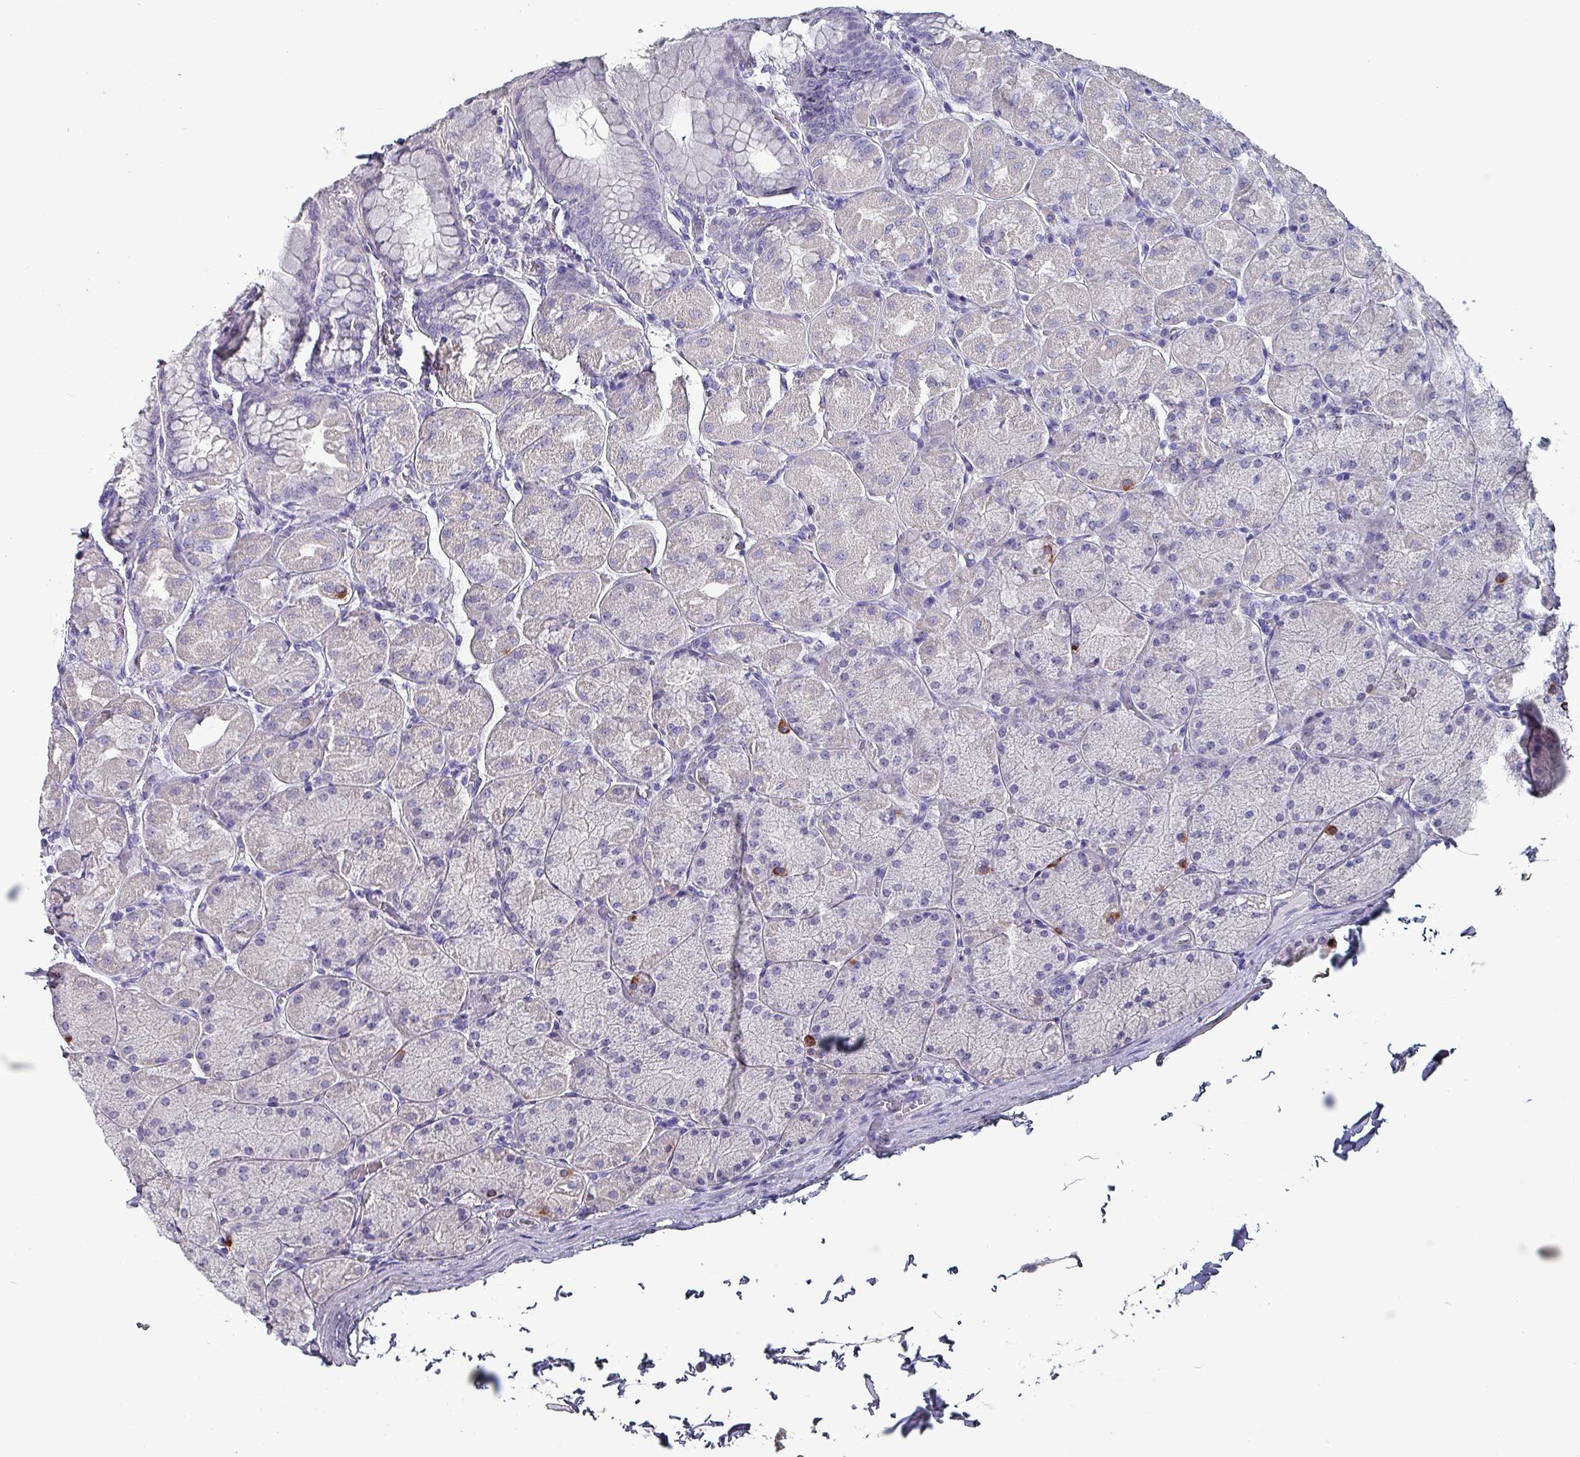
{"staining": {"intensity": "negative", "quantity": "none", "location": "none"}, "tissue": "stomach", "cell_type": "Glandular cells", "image_type": "normal", "snomed": [{"axis": "morphology", "description": "Normal tissue, NOS"}, {"axis": "topography", "description": "Stomach, upper"}], "caption": "This image is of benign stomach stained with immunohistochemistry to label a protein in brown with the nuclei are counter-stained blue. There is no staining in glandular cells.", "gene": "INS", "patient": {"sex": "female", "age": 56}}